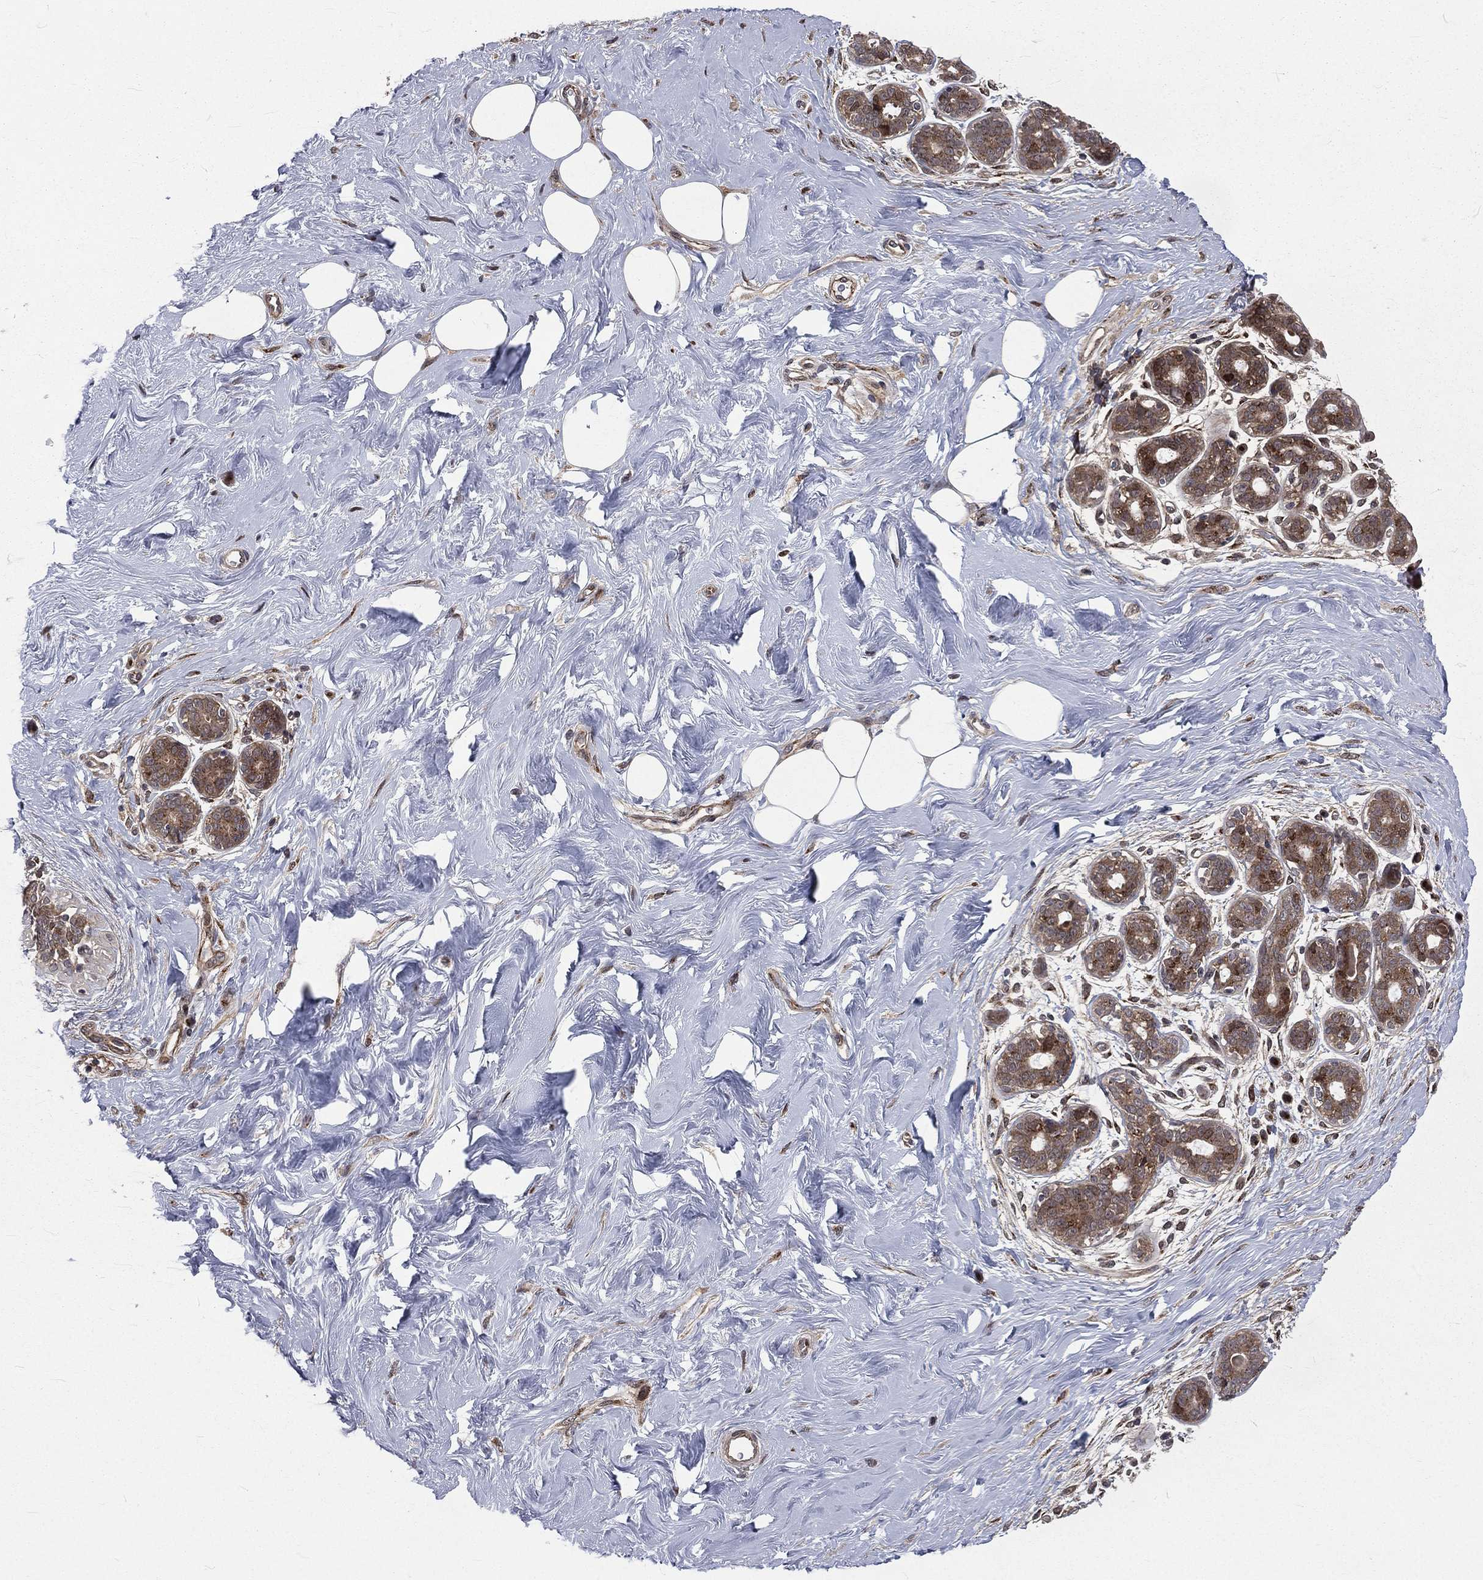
{"staining": {"intensity": "negative", "quantity": "none", "location": "none"}, "tissue": "breast", "cell_type": "Adipocytes", "image_type": "normal", "snomed": [{"axis": "morphology", "description": "Normal tissue, NOS"}, {"axis": "topography", "description": "Breast"}], "caption": "Immunohistochemistry micrograph of normal breast stained for a protein (brown), which demonstrates no positivity in adipocytes. (Brightfield microscopy of DAB (3,3'-diaminobenzidine) immunohistochemistry (IHC) at high magnification).", "gene": "ARL3", "patient": {"sex": "female", "age": 43}}